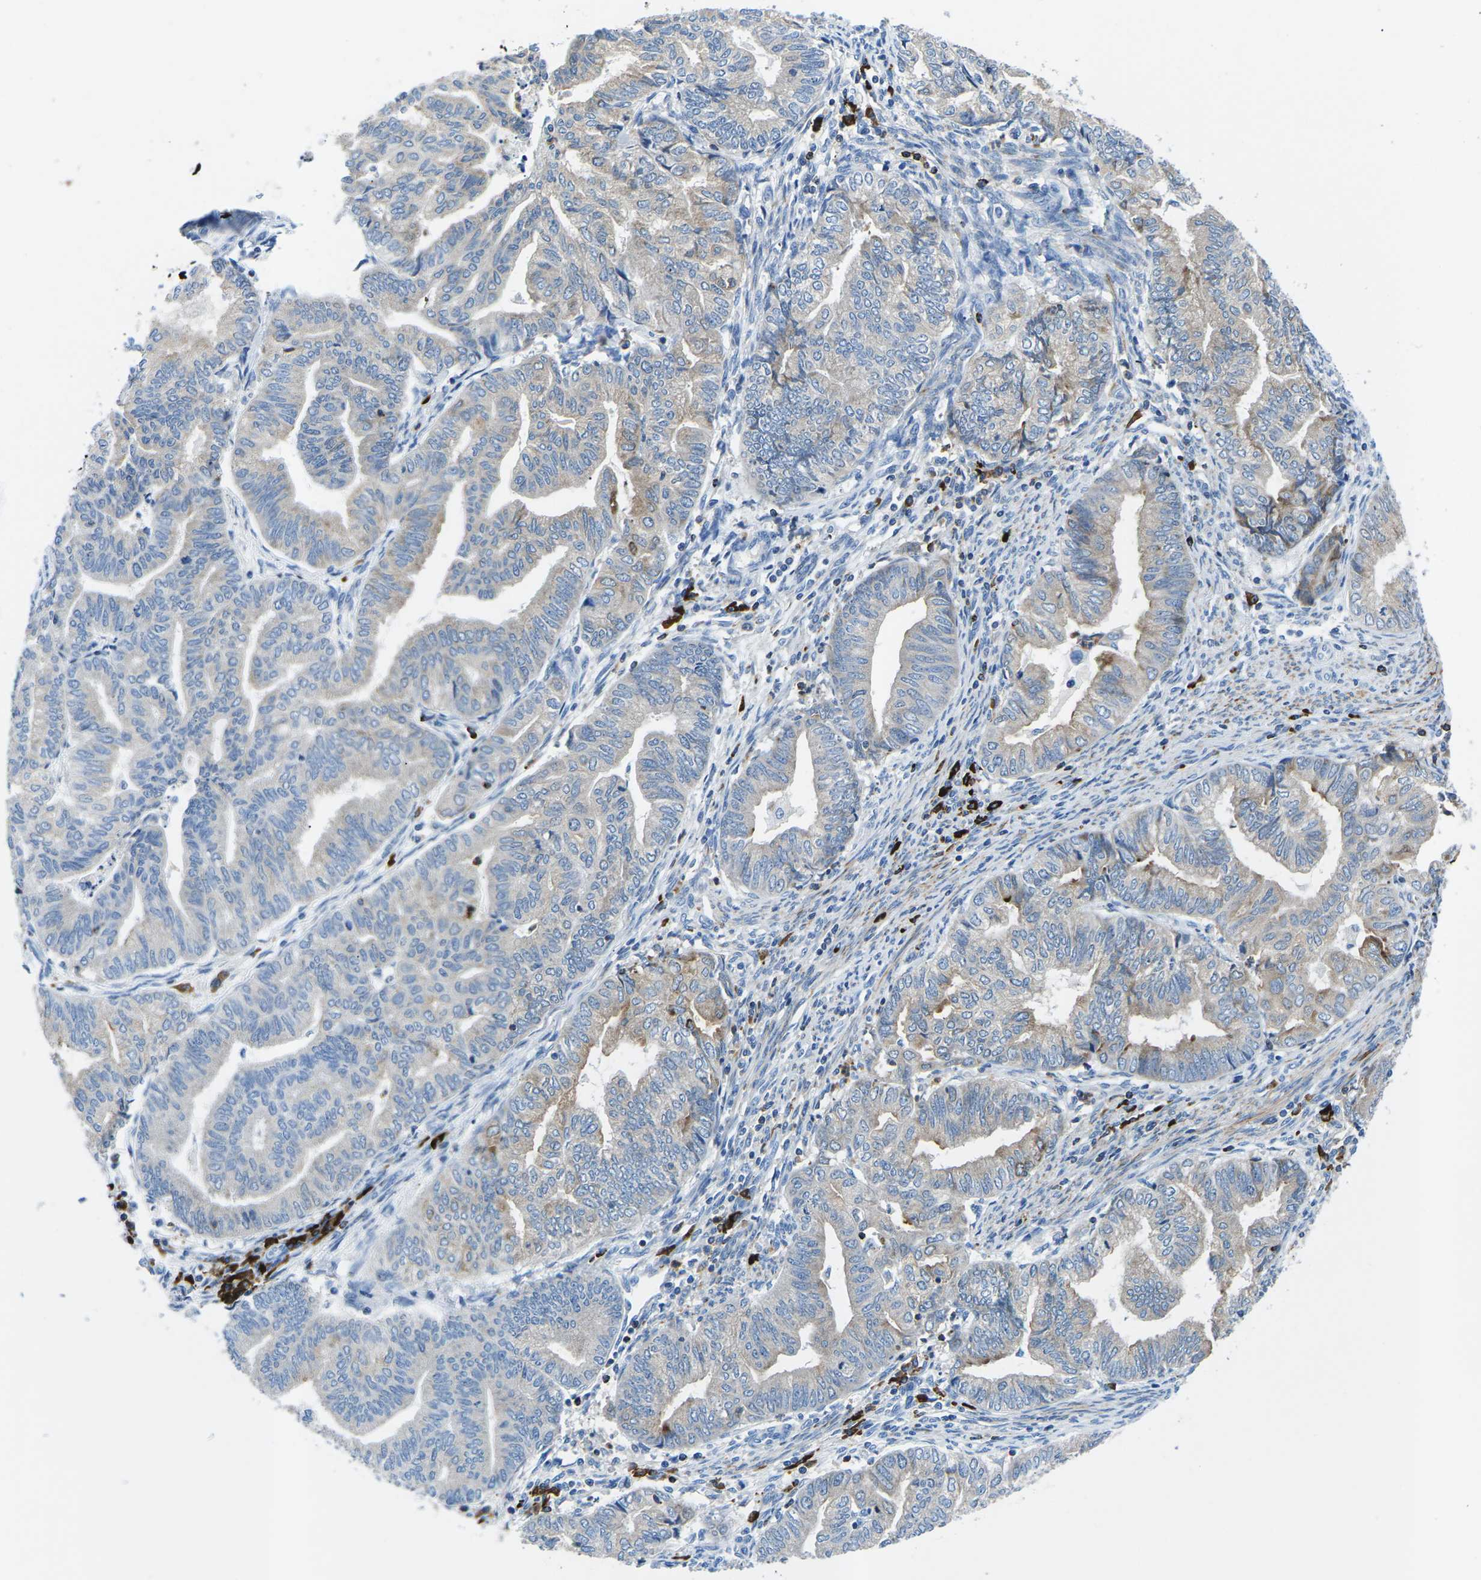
{"staining": {"intensity": "weak", "quantity": "<25%", "location": "cytoplasmic/membranous"}, "tissue": "endometrial cancer", "cell_type": "Tumor cells", "image_type": "cancer", "snomed": [{"axis": "morphology", "description": "Adenocarcinoma, NOS"}, {"axis": "topography", "description": "Endometrium"}], "caption": "Immunohistochemistry (IHC) of human endometrial adenocarcinoma displays no expression in tumor cells.", "gene": "MC4R", "patient": {"sex": "female", "age": 79}}